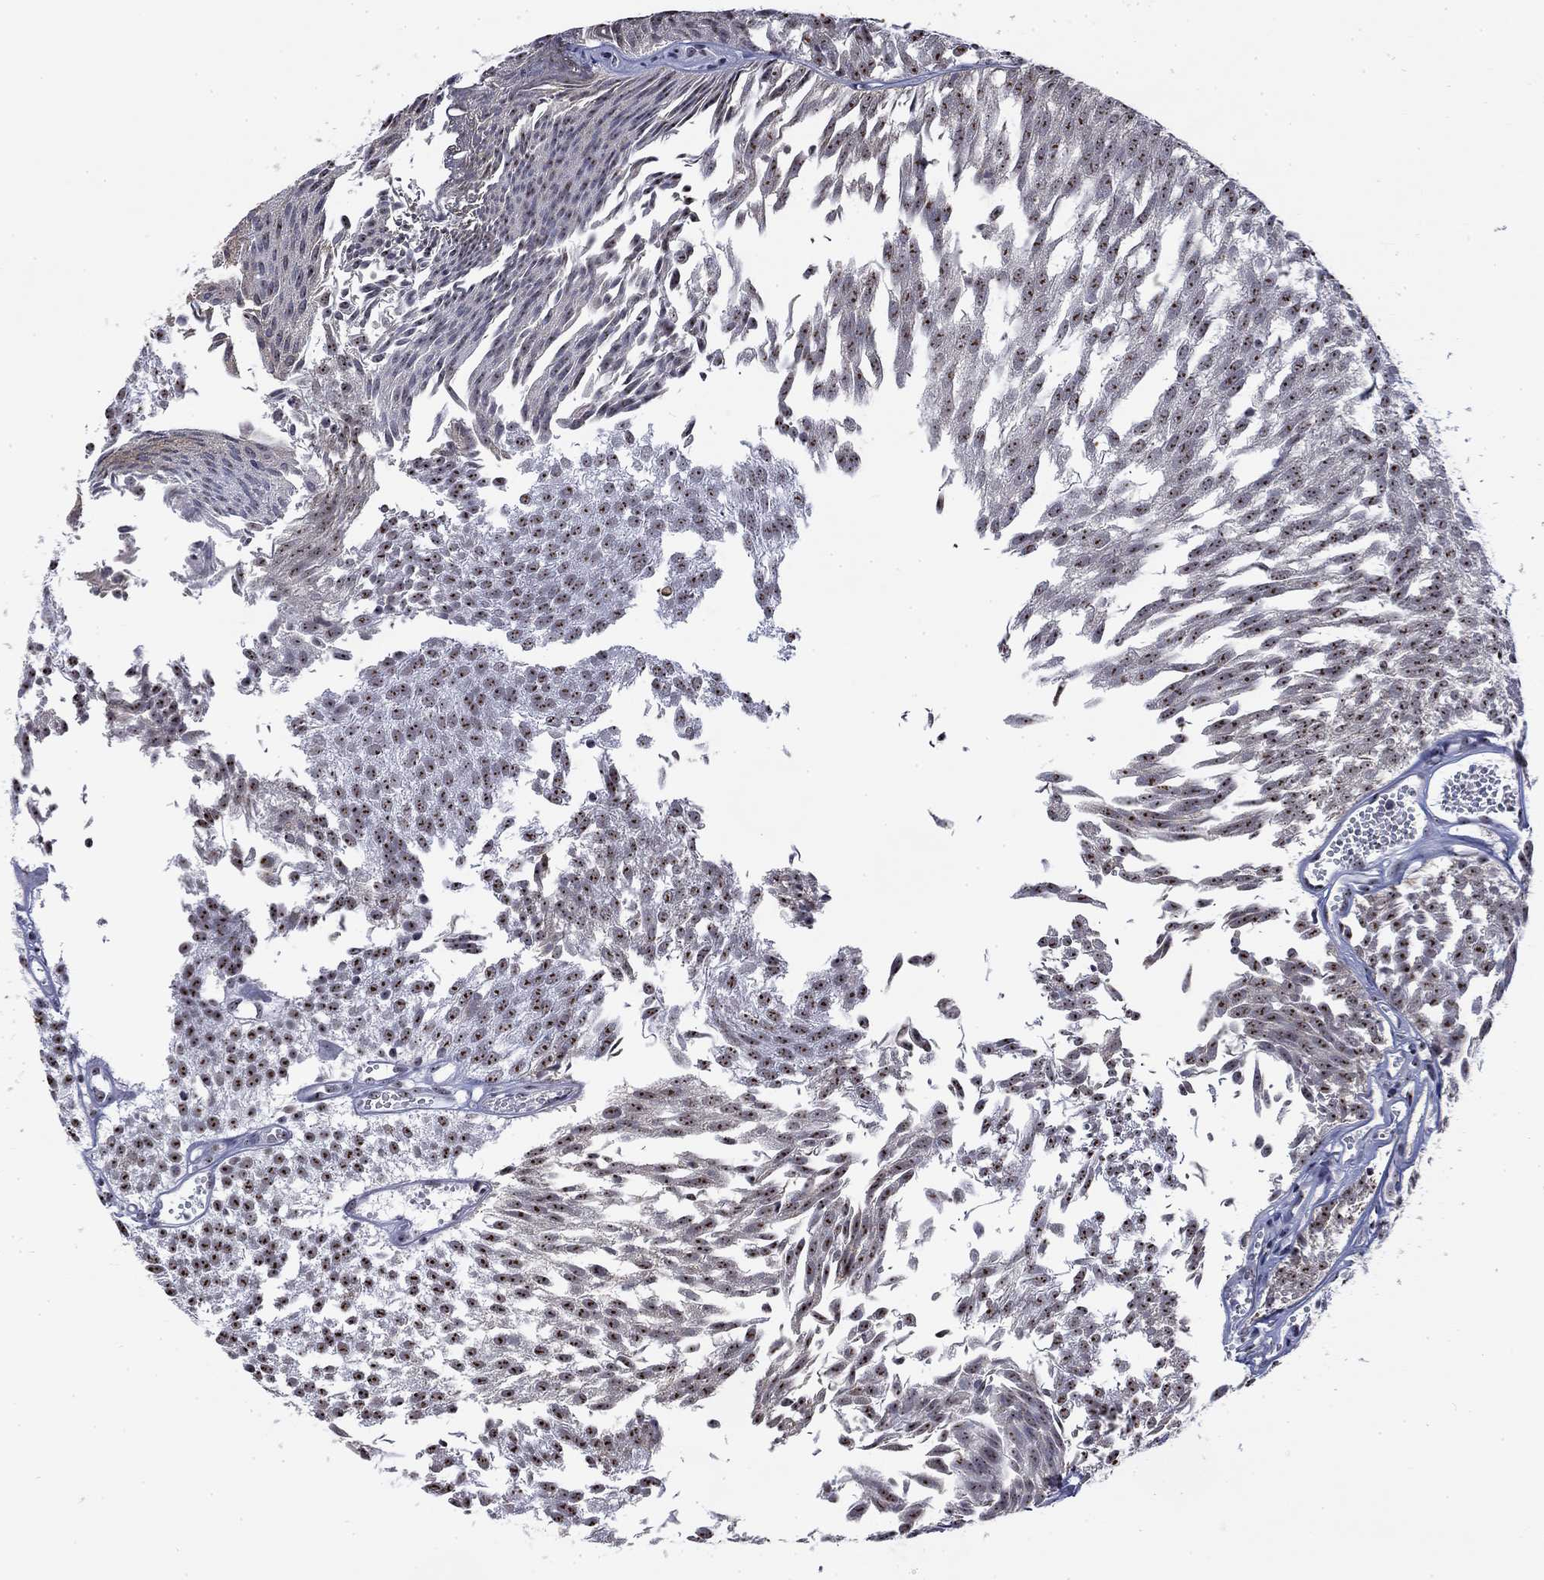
{"staining": {"intensity": "moderate", "quantity": ">75%", "location": "nuclear"}, "tissue": "urothelial cancer", "cell_type": "Tumor cells", "image_type": "cancer", "snomed": [{"axis": "morphology", "description": "Urothelial carcinoma, Low grade"}, {"axis": "topography", "description": "Urinary bladder"}], "caption": "Protein expression analysis of human urothelial cancer reveals moderate nuclear expression in approximately >75% of tumor cells. The protein of interest is shown in brown color, while the nuclei are stained blue.", "gene": "CSRNP3", "patient": {"sex": "male", "age": 52}}